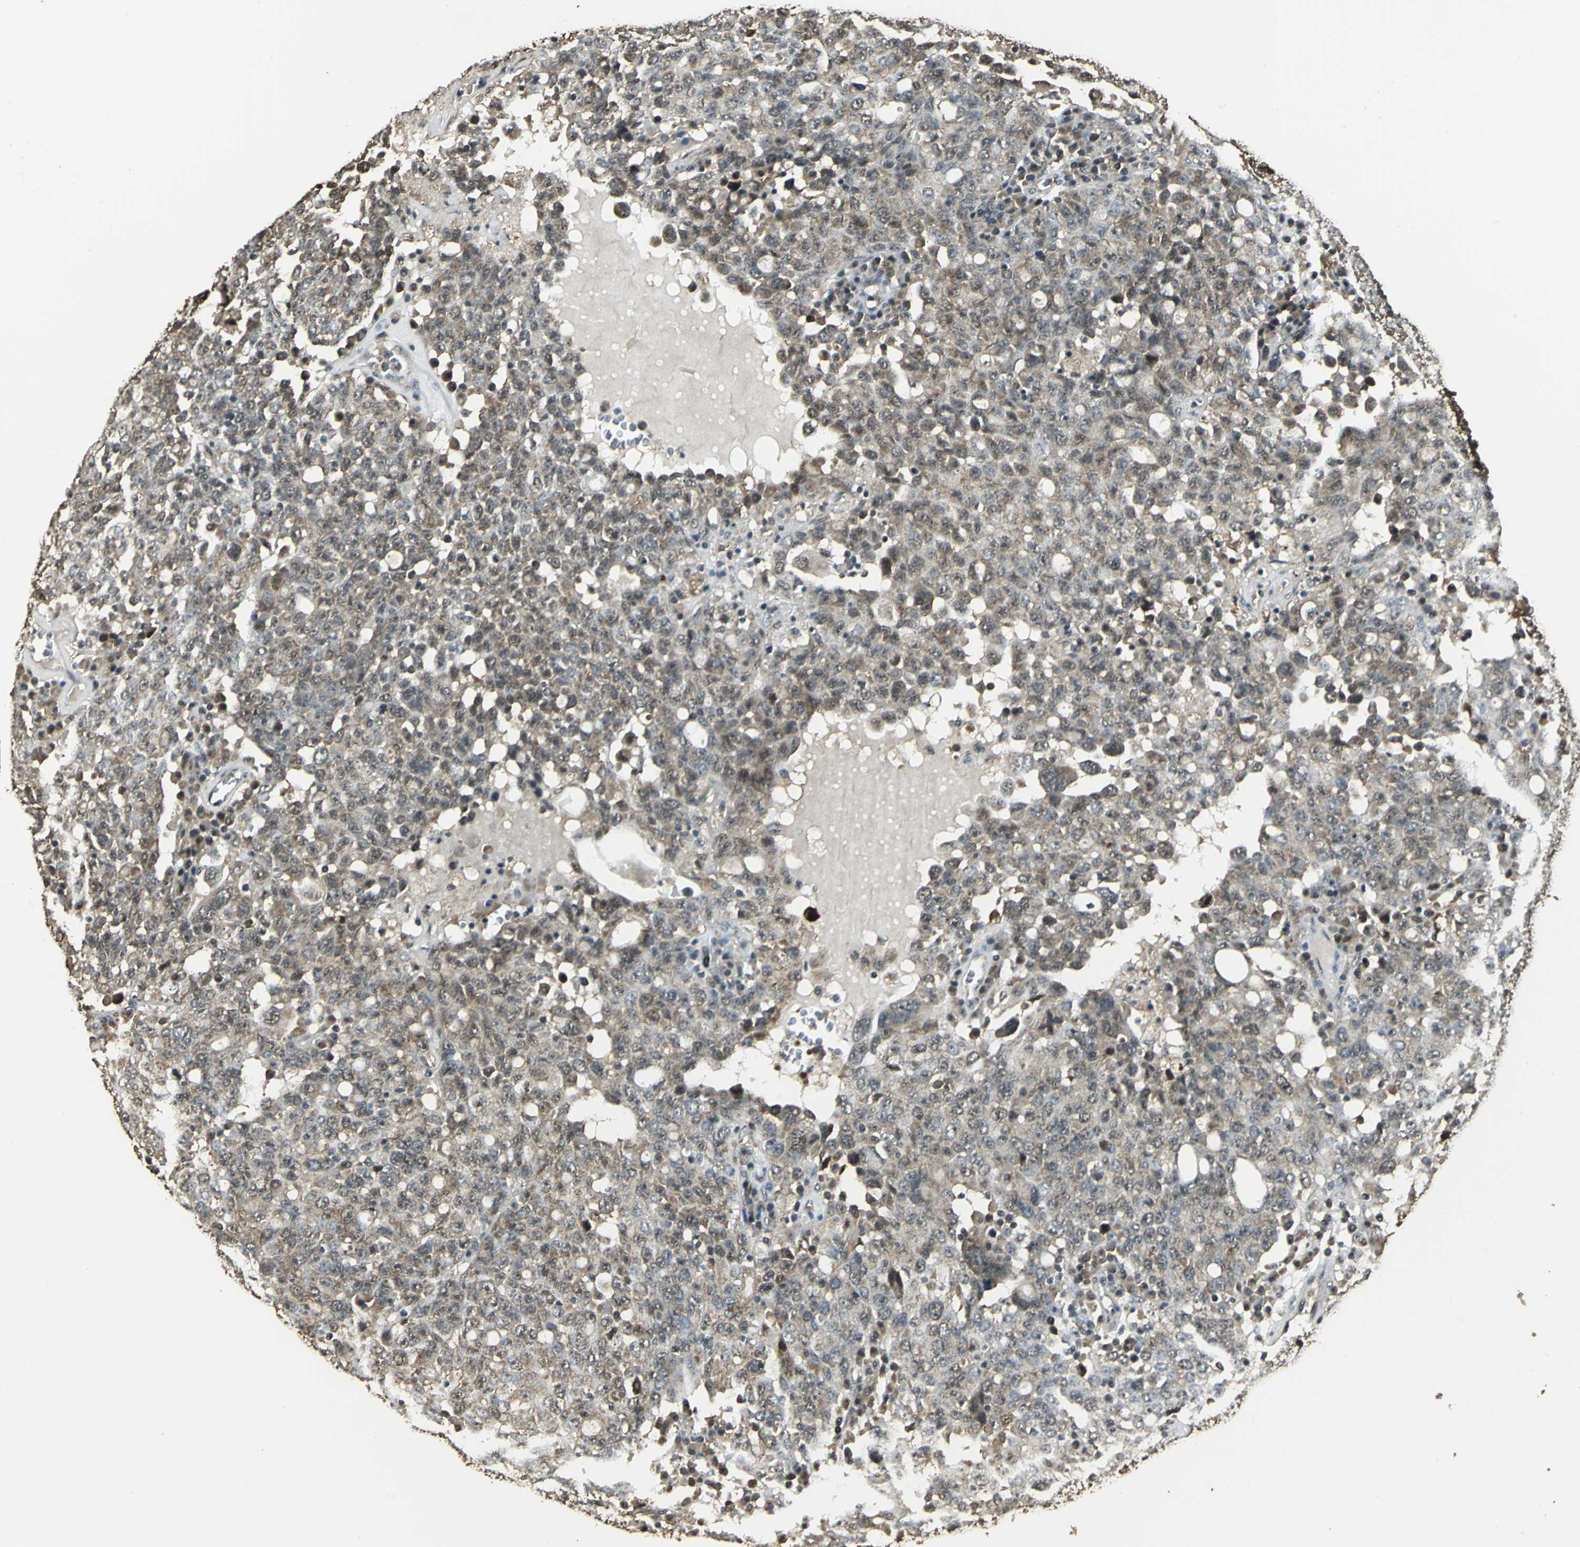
{"staining": {"intensity": "weak", "quantity": "25%-75%", "location": "cytoplasmic/membranous"}, "tissue": "ovarian cancer", "cell_type": "Tumor cells", "image_type": "cancer", "snomed": [{"axis": "morphology", "description": "Carcinoma, endometroid"}, {"axis": "topography", "description": "Ovary"}], "caption": "DAB (3,3'-diaminobenzidine) immunohistochemical staining of human ovarian endometroid carcinoma shows weak cytoplasmic/membranous protein staining in approximately 25%-75% of tumor cells.", "gene": "UCHL5", "patient": {"sex": "female", "age": 62}}